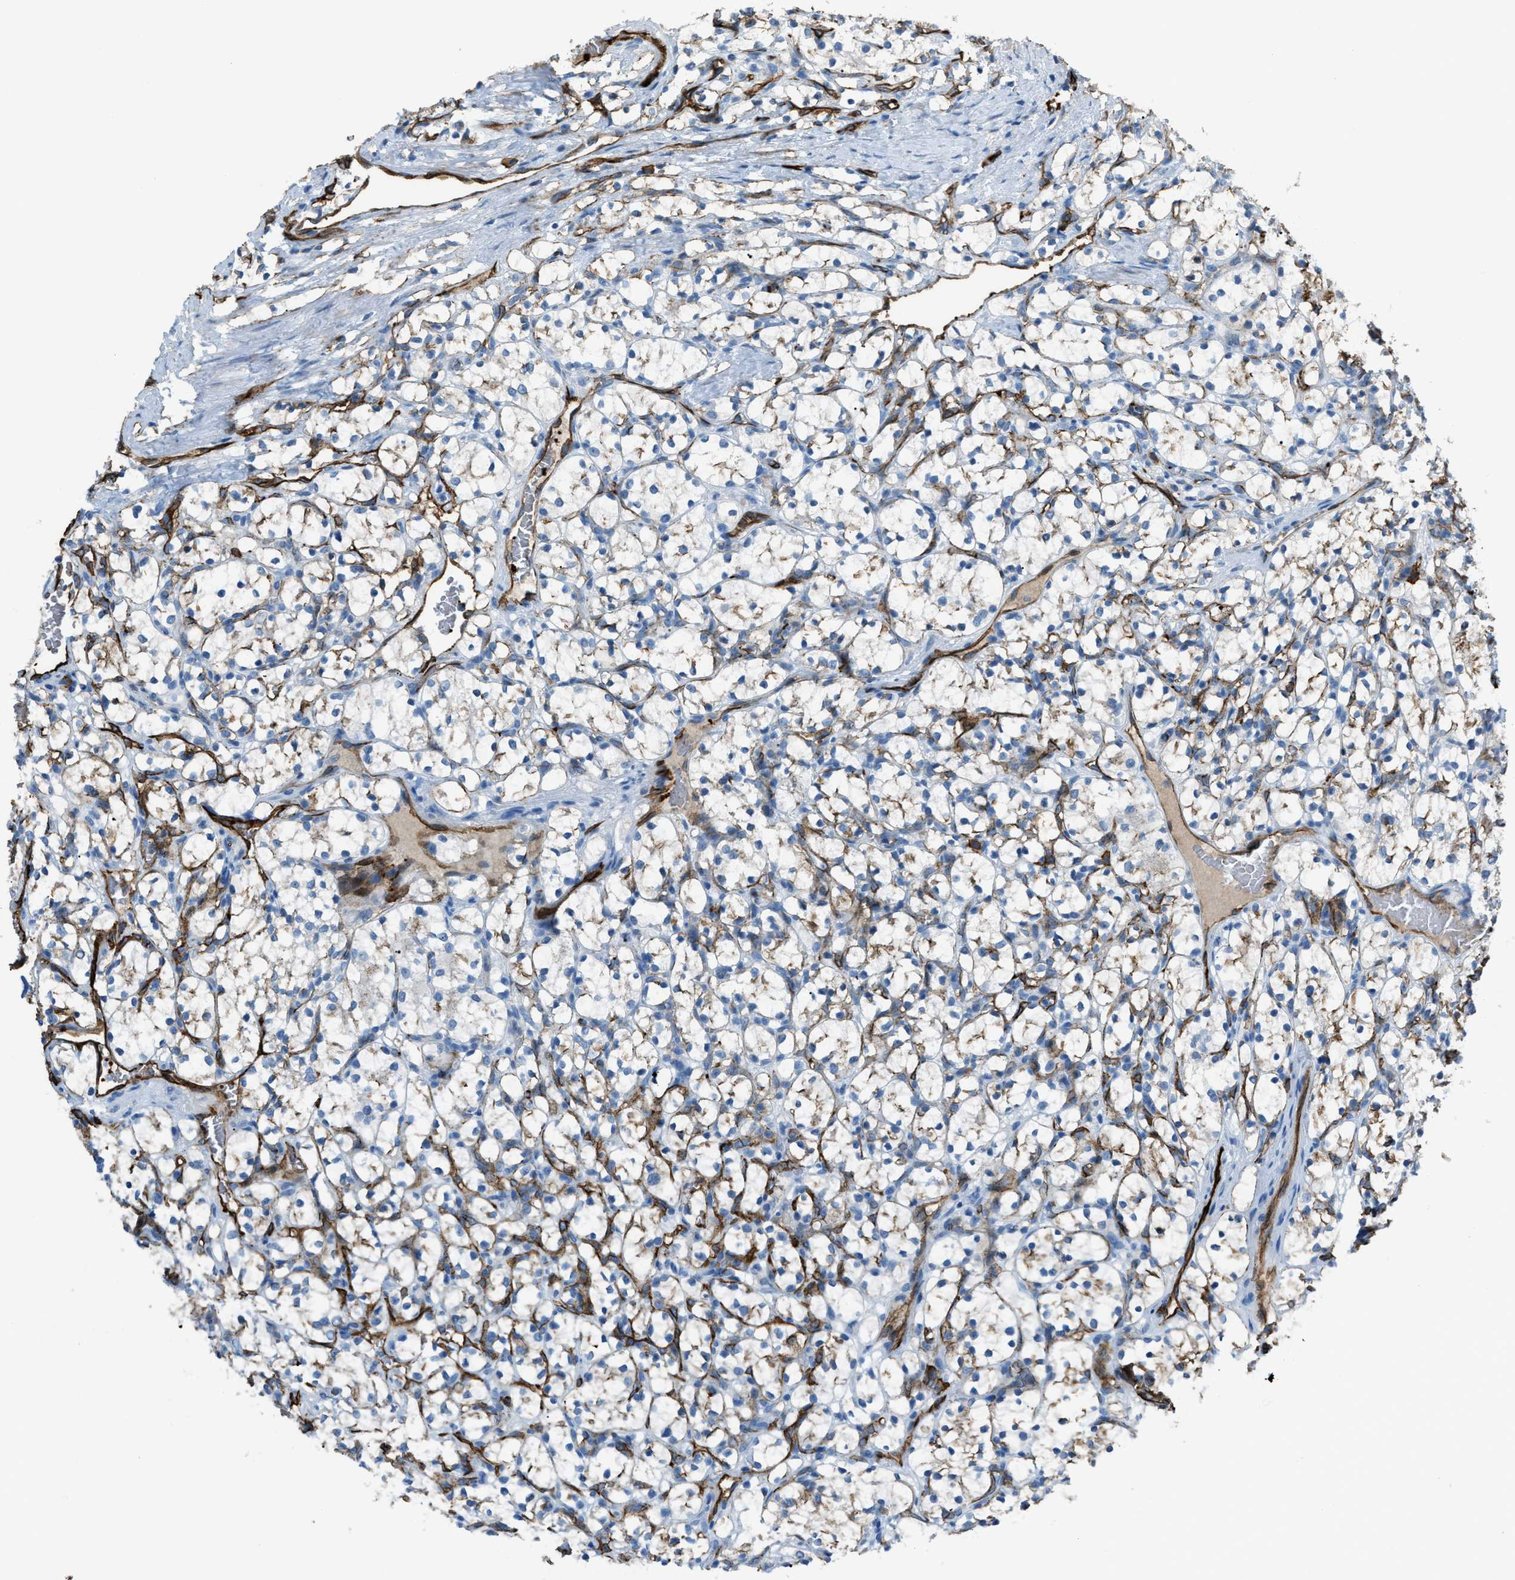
{"staining": {"intensity": "moderate", "quantity": "<25%", "location": "cytoplasmic/membranous"}, "tissue": "renal cancer", "cell_type": "Tumor cells", "image_type": "cancer", "snomed": [{"axis": "morphology", "description": "Adenocarcinoma, NOS"}, {"axis": "topography", "description": "Kidney"}], "caption": "IHC micrograph of neoplastic tissue: renal adenocarcinoma stained using immunohistochemistry (IHC) reveals low levels of moderate protein expression localized specifically in the cytoplasmic/membranous of tumor cells, appearing as a cytoplasmic/membranous brown color.", "gene": "SLC22A15", "patient": {"sex": "female", "age": 69}}